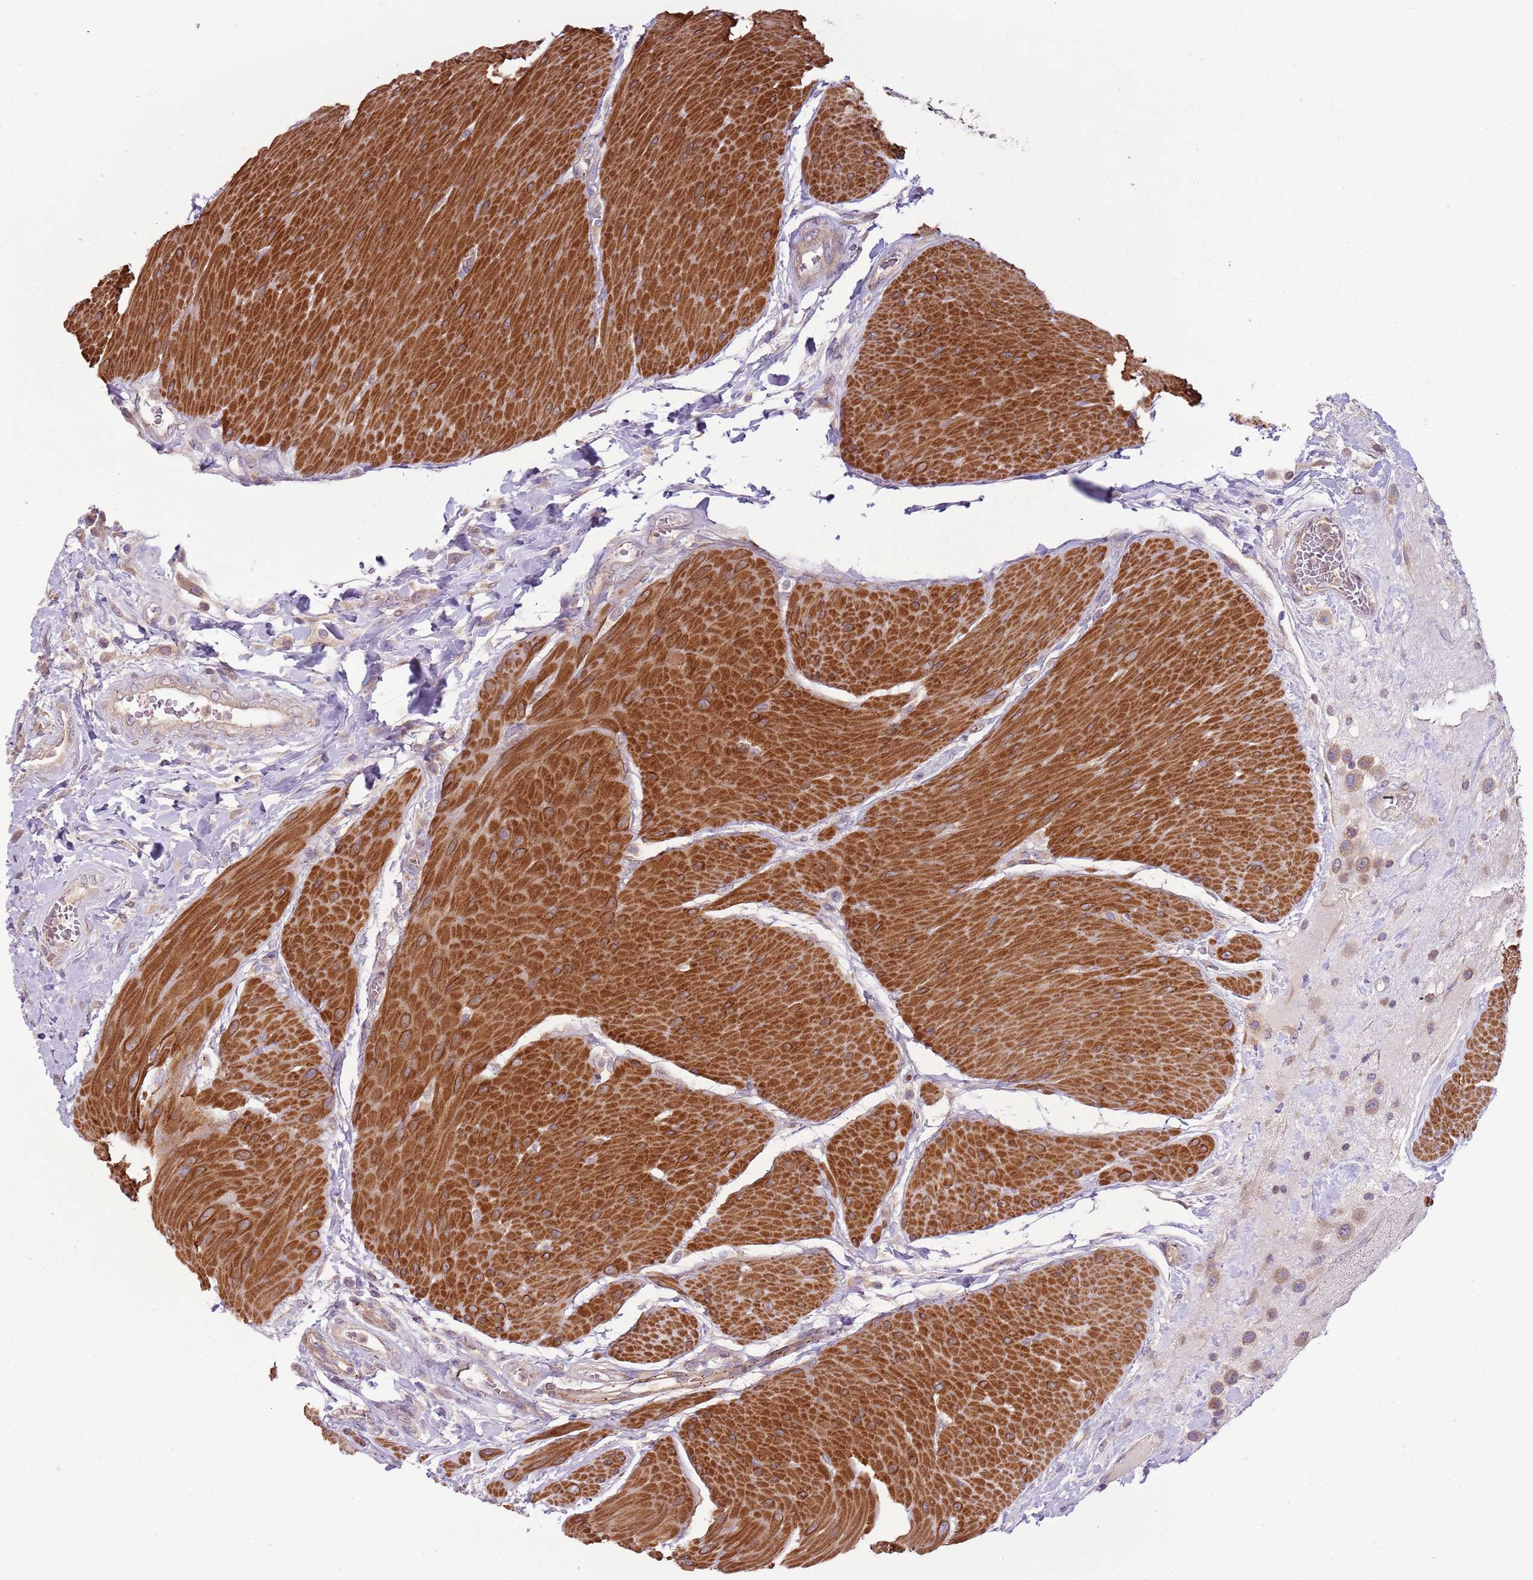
{"staining": {"intensity": "moderate", "quantity": ">75%", "location": "cytoplasmic/membranous"}, "tissue": "urothelial cancer", "cell_type": "Tumor cells", "image_type": "cancer", "snomed": [{"axis": "morphology", "description": "Urothelial carcinoma, High grade"}, {"axis": "topography", "description": "Urinary bladder"}], "caption": "IHC (DAB (3,3'-diaminobenzidine)) staining of human urothelial cancer demonstrates moderate cytoplasmic/membranous protein staining in approximately >75% of tumor cells.", "gene": "DTD2", "patient": {"sex": "male", "age": 50}}